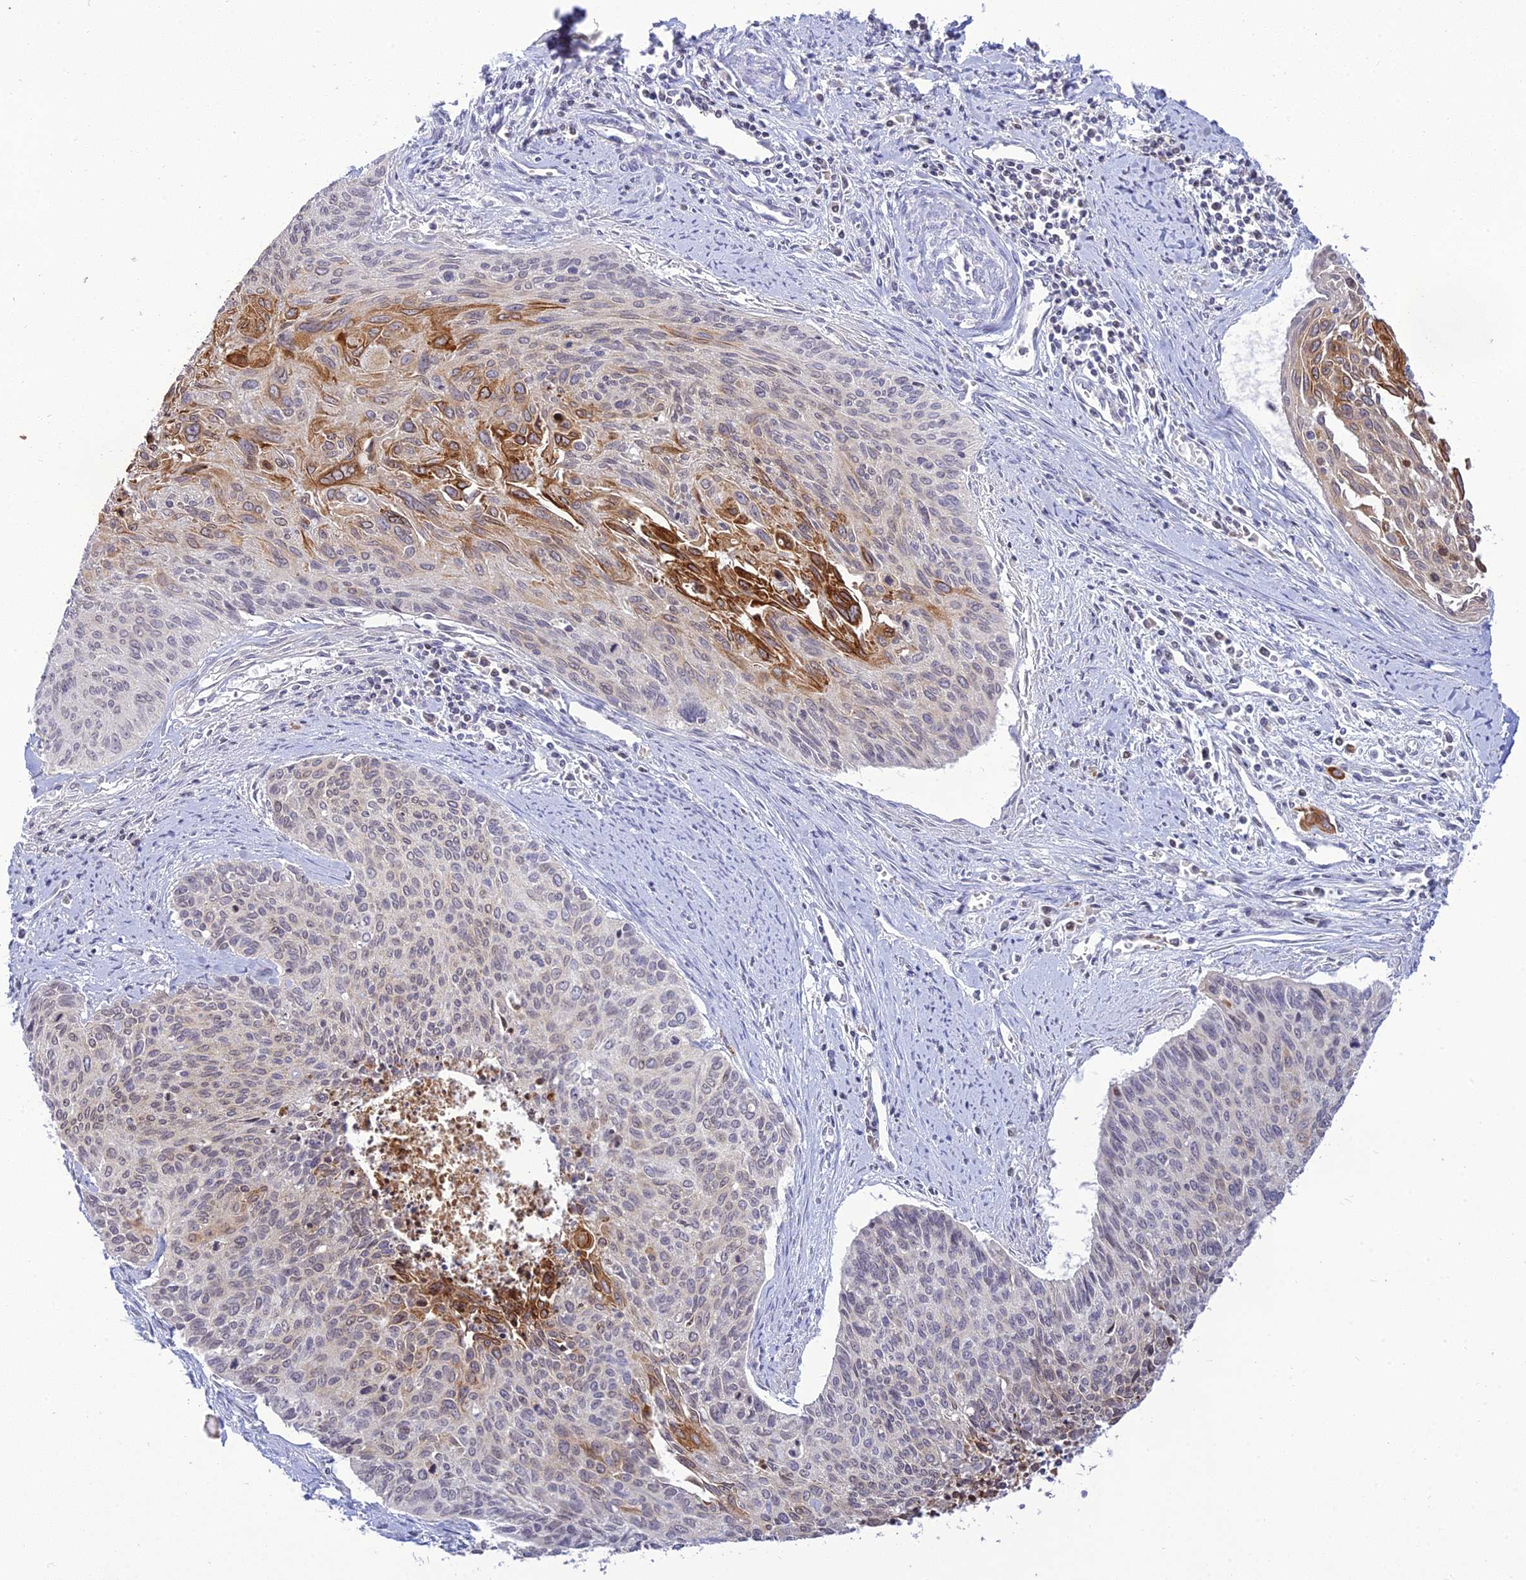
{"staining": {"intensity": "moderate", "quantity": "<25%", "location": "cytoplasmic/membranous"}, "tissue": "cervical cancer", "cell_type": "Tumor cells", "image_type": "cancer", "snomed": [{"axis": "morphology", "description": "Squamous cell carcinoma, NOS"}, {"axis": "topography", "description": "Cervix"}], "caption": "Immunohistochemical staining of cervical cancer (squamous cell carcinoma) shows low levels of moderate cytoplasmic/membranous expression in about <25% of tumor cells. The protein of interest is stained brown, and the nuclei are stained in blue (DAB (3,3'-diaminobenzidine) IHC with brightfield microscopy, high magnification).", "gene": "TMEM40", "patient": {"sex": "female", "age": 55}}